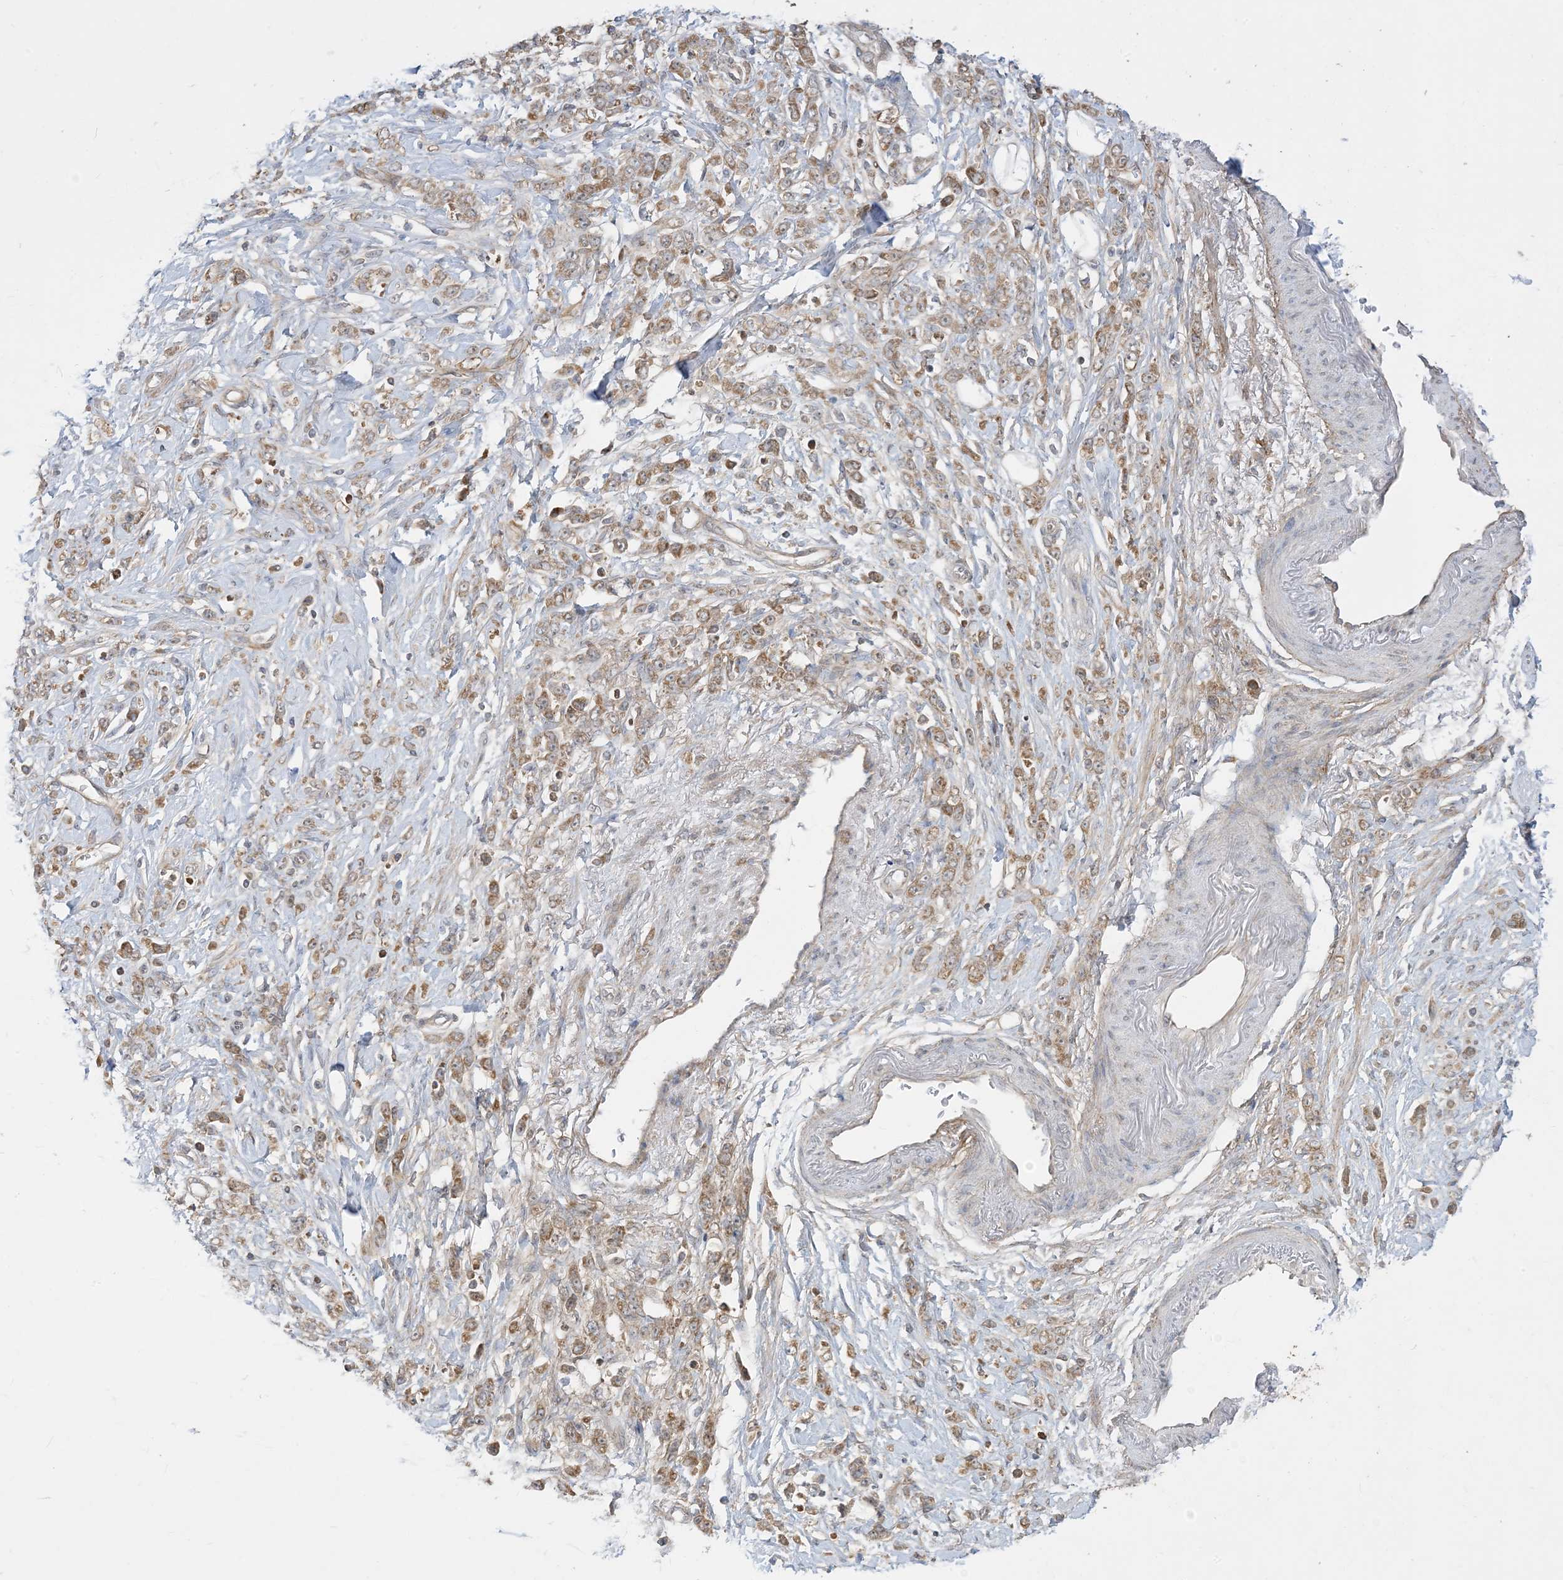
{"staining": {"intensity": "moderate", "quantity": ">75%", "location": "cytoplasmic/membranous"}, "tissue": "stomach cancer", "cell_type": "Tumor cells", "image_type": "cancer", "snomed": [{"axis": "morphology", "description": "Normal tissue, NOS"}, {"axis": "morphology", "description": "Adenocarcinoma, NOS"}, {"axis": "topography", "description": "Stomach"}], "caption": "Immunohistochemical staining of stomach cancer (adenocarcinoma) reveals moderate cytoplasmic/membranous protein staining in approximately >75% of tumor cells.", "gene": "SIRT3", "patient": {"sex": "male", "age": 82}}